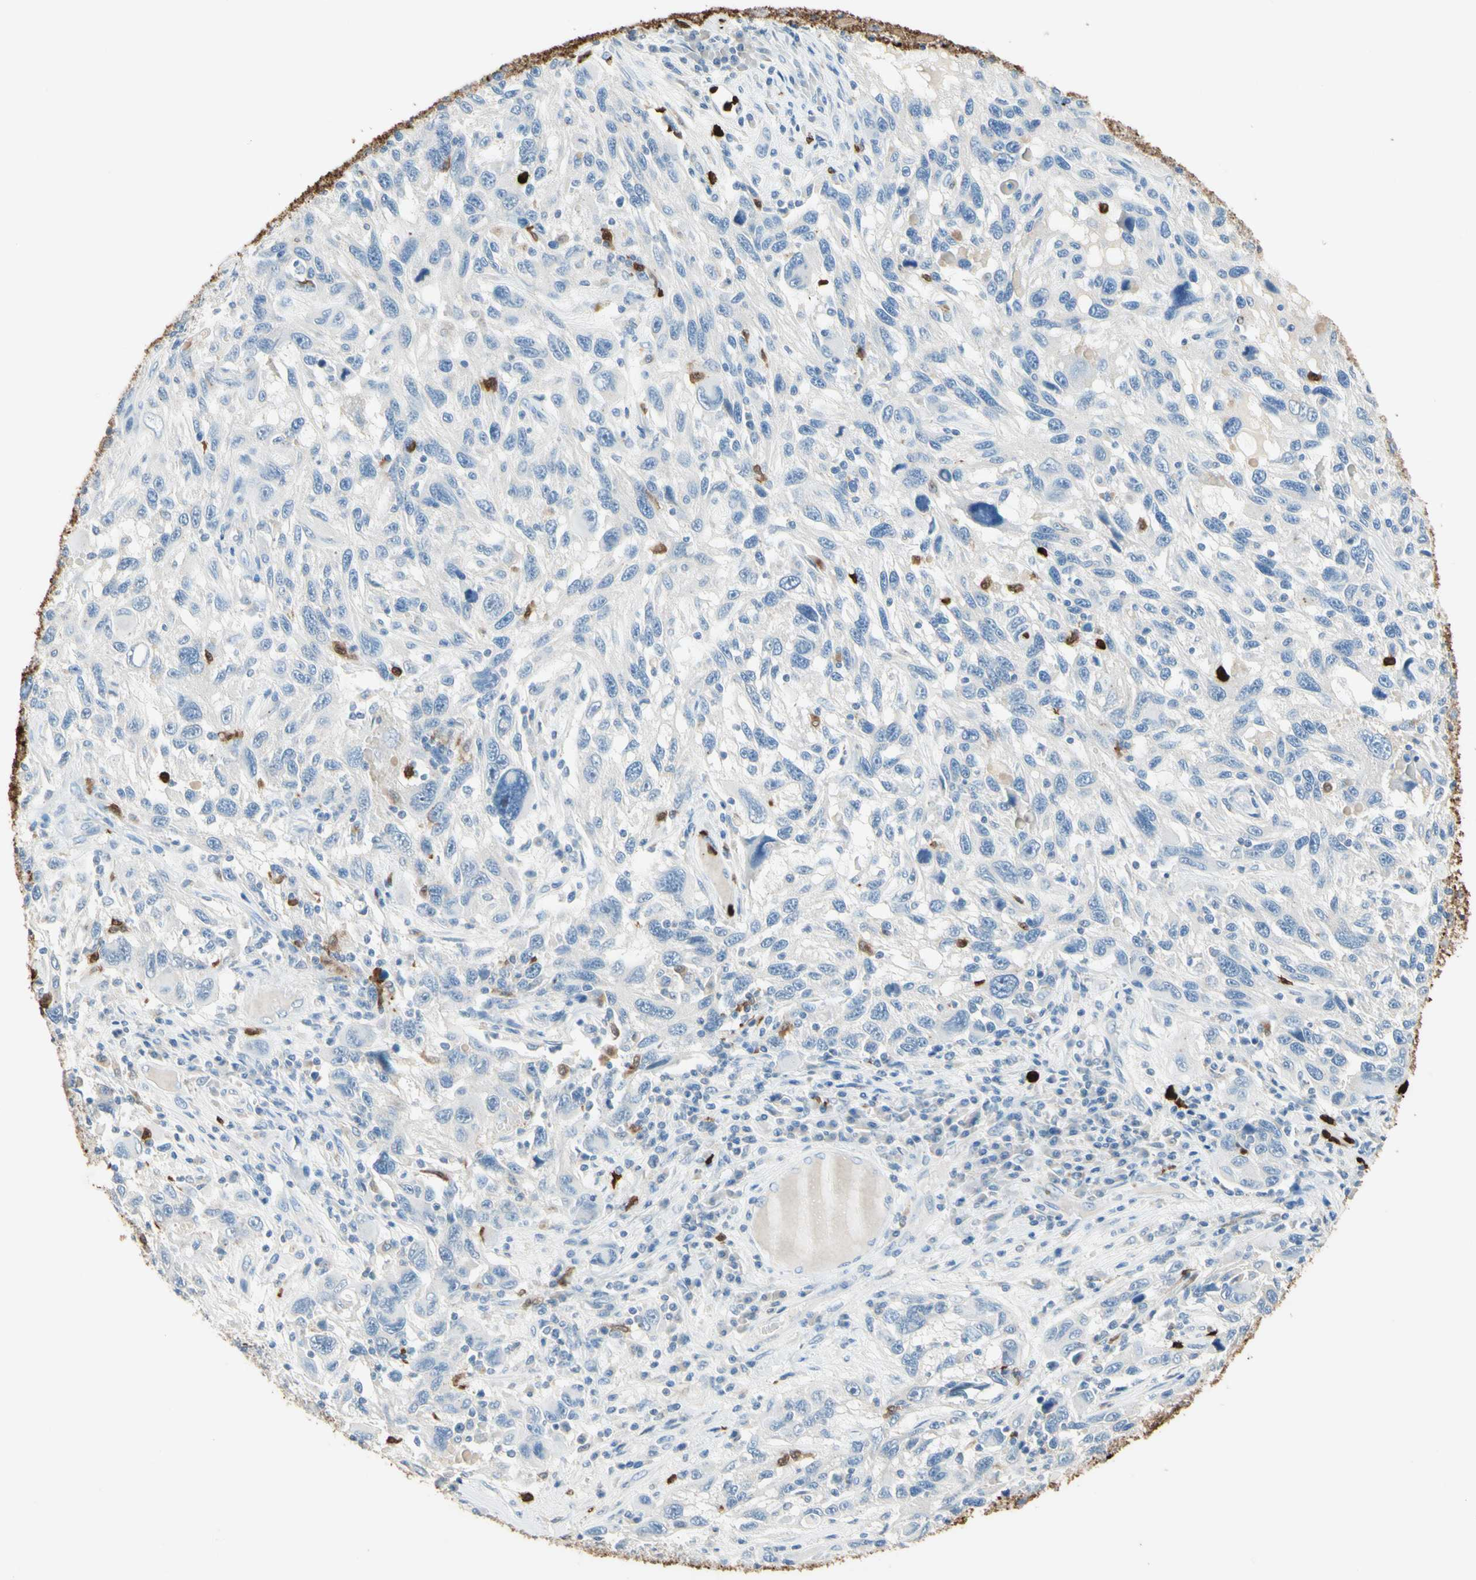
{"staining": {"intensity": "negative", "quantity": "none", "location": "none"}, "tissue": "melanoma", "cell_type": "Tumor cells", "image_type": "cancer", "snomed": [{"axis": "morphology", "description": "Malignant melanoma, NOS"}, {"axis": "topography", "description": "Skin"}], "caption": "Human melanoma stained for a protein using IHC shows no positivity in tumor cells.", "gene": "NFKBIZ", "patient": {"sex": "male", "age": 53}}